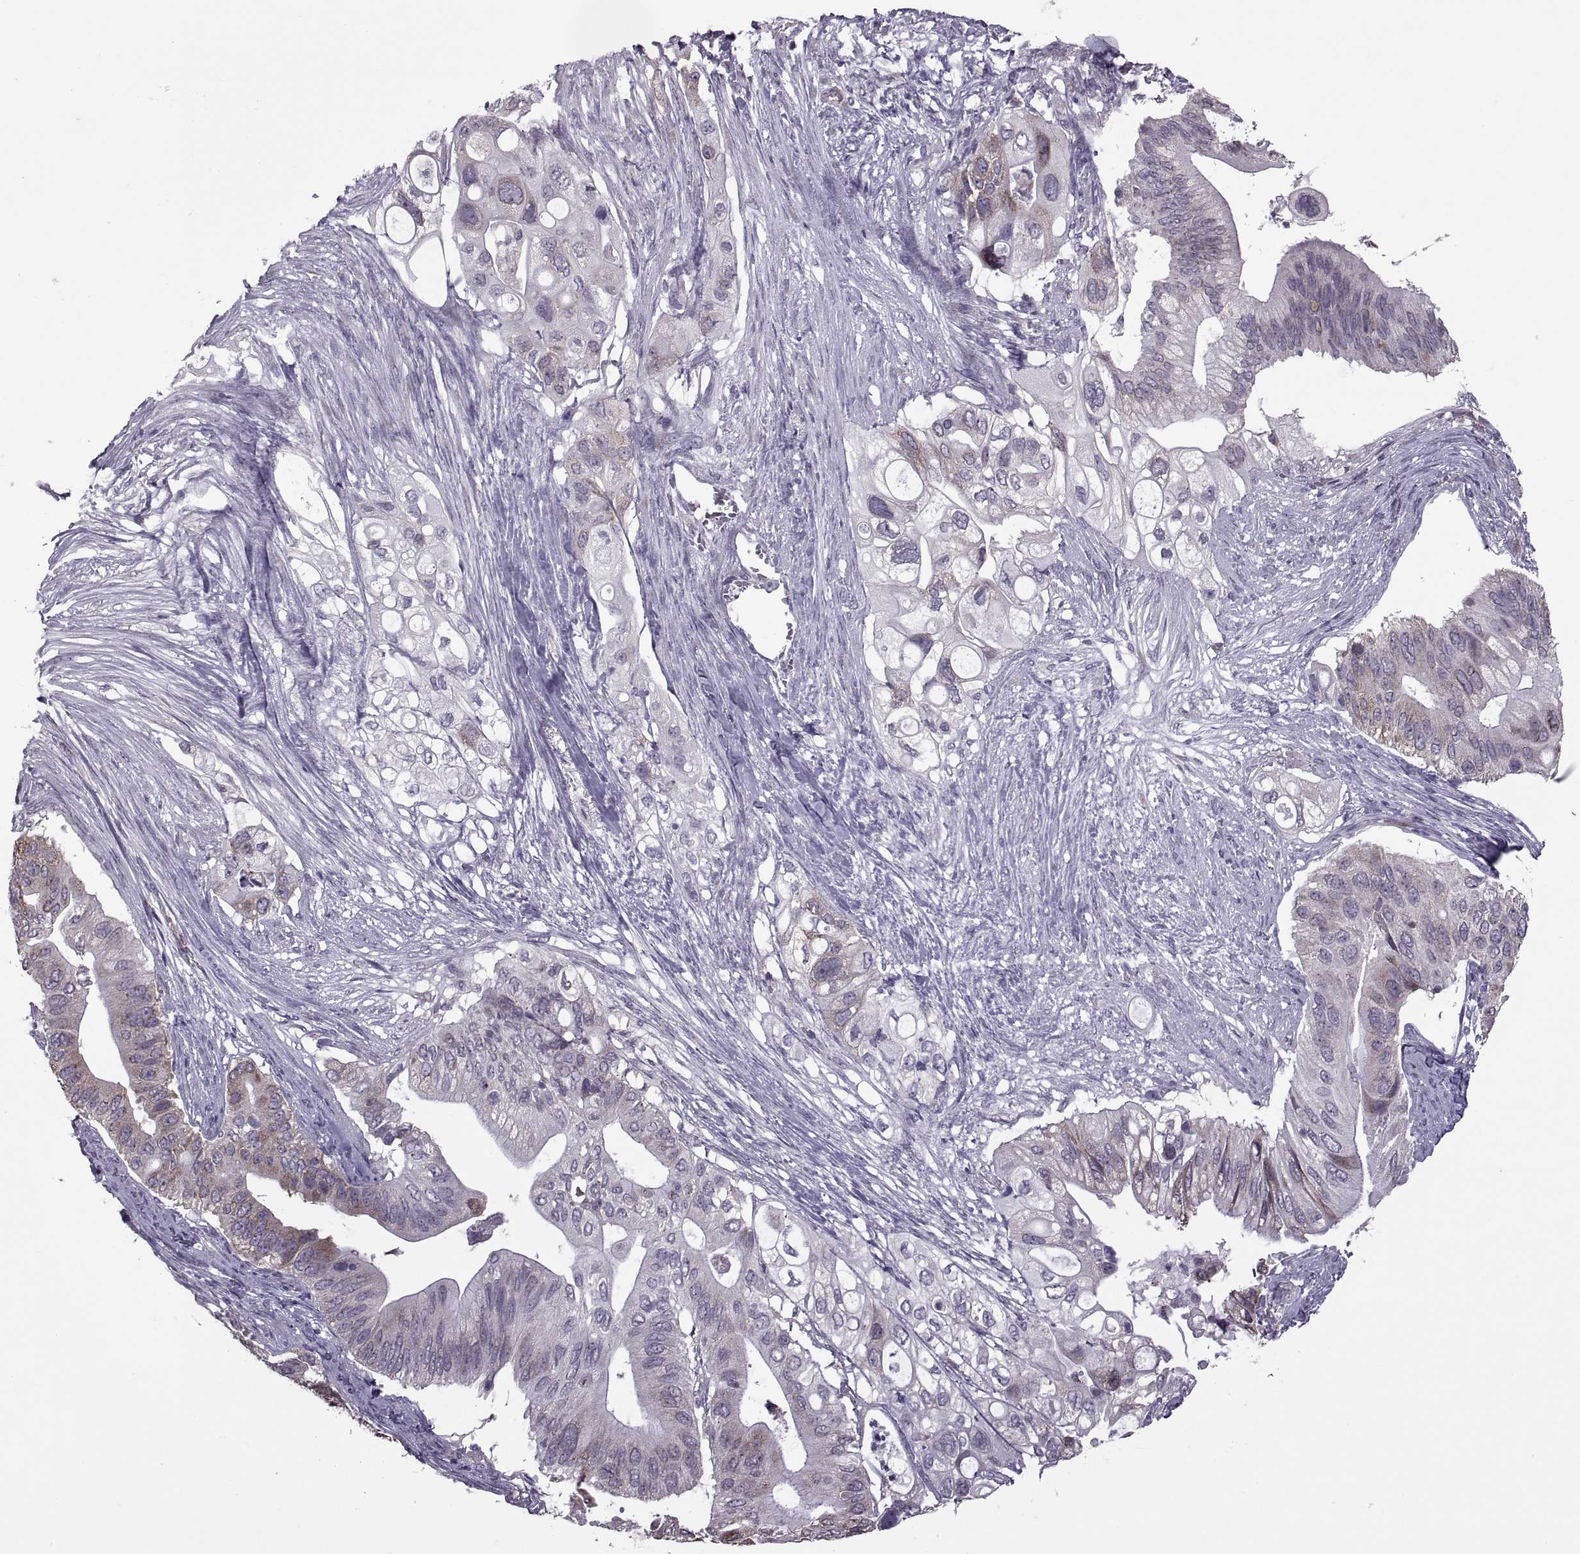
{"staining": {"intensity": "moderate", "quantity": "<25%", "location": "cytoplasmic/membranous"}, "tissue": "pancreatic cancer", "cell_type": "Tumor cells", "image_type": "cancer", "snomed": [{"axis": "morphology", "description": "Adenocarcinoma, NOS"}, {"axis": "topography", "description": "Pancreas"}], "caption": "Immunohistochemical staining of human pancreatic cancer reveals low levels of moderate cytoplasmic/membranous protein positivity in about <25% of tumor cells.", "gene": "PABPC1", "patient": {"sex": "female", "age": 72}}